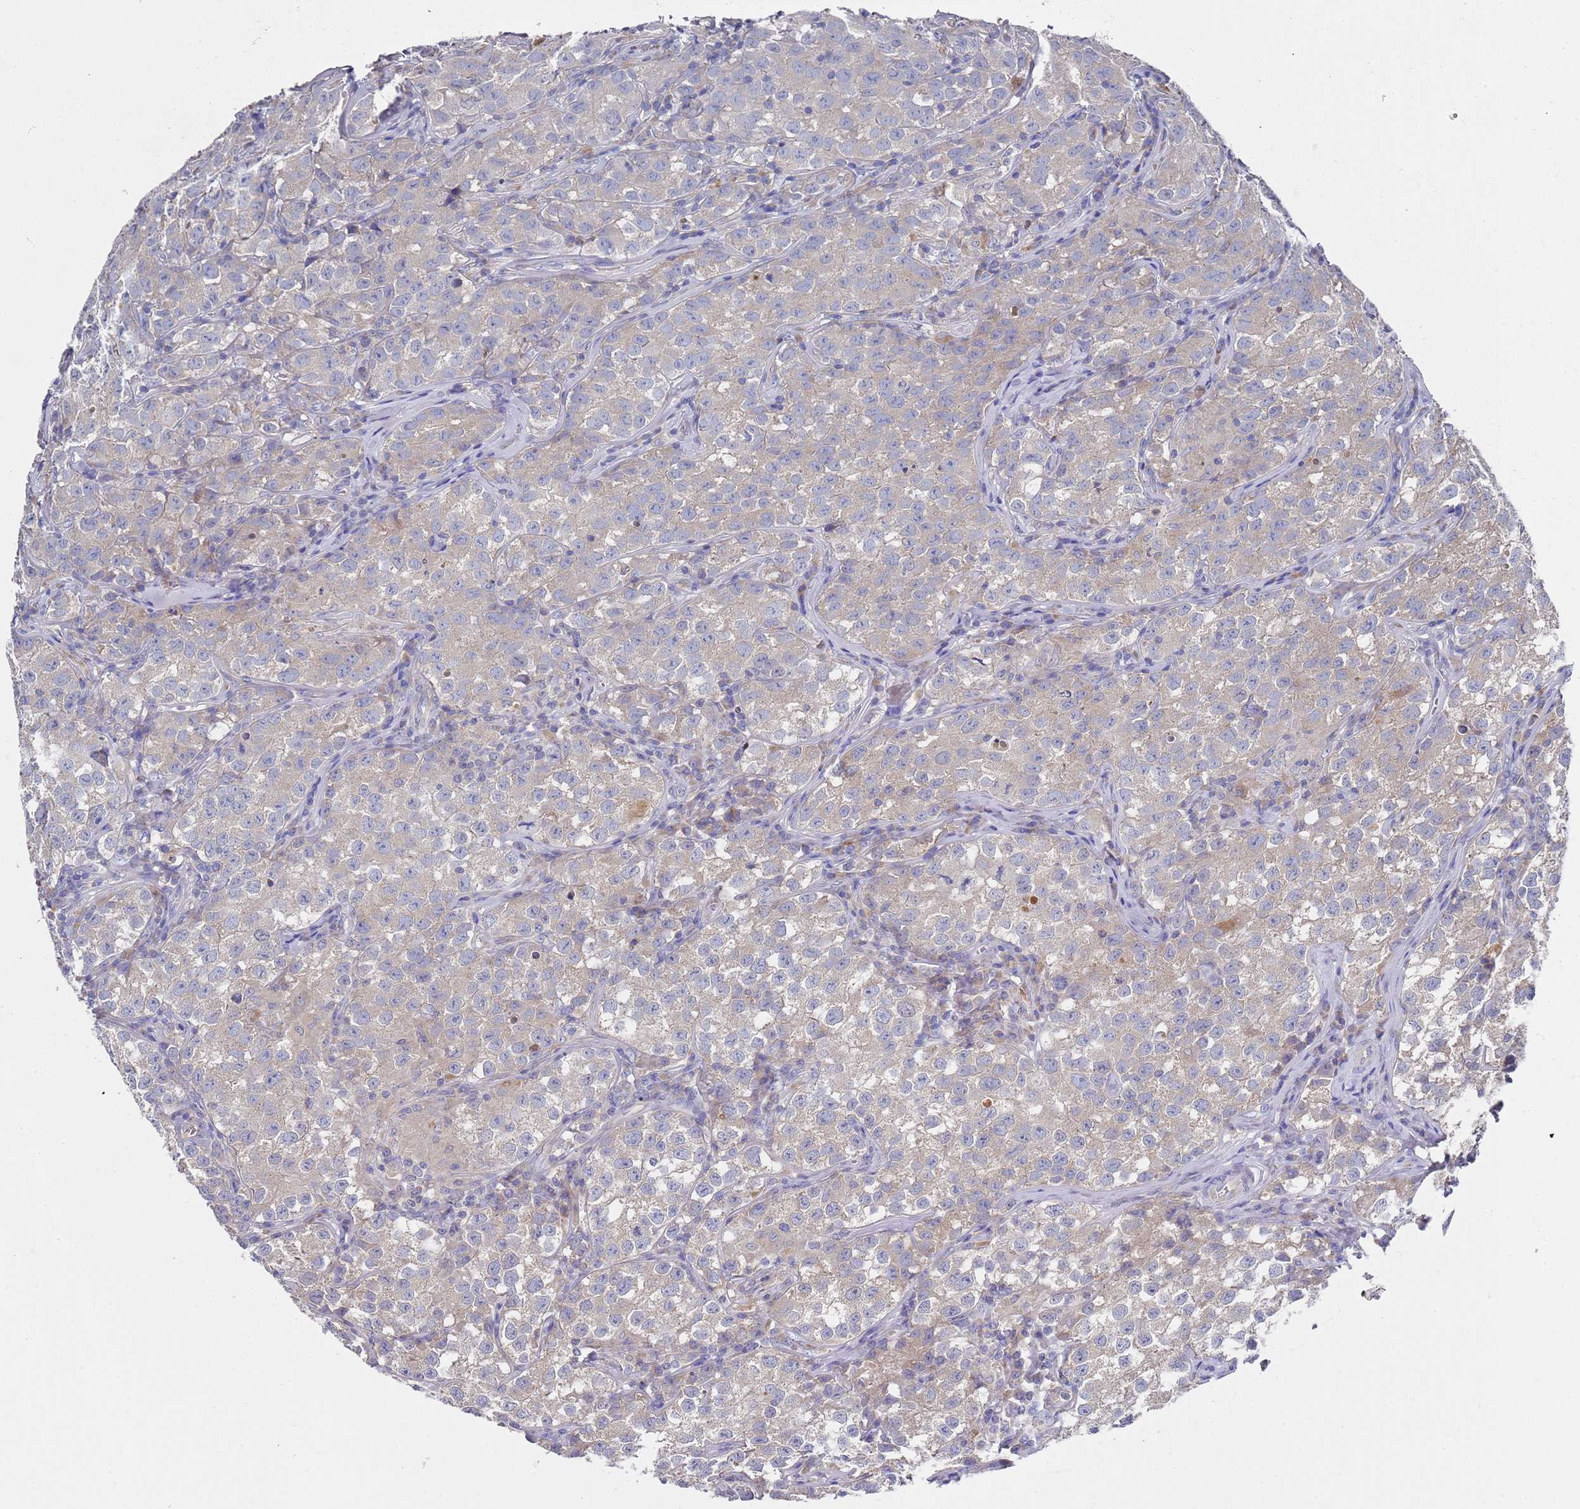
{"staining": {"intensity": "weak", "quantity": "25%-75%", "location": "cytoplasmic/membranous"}, "tissue": "testis cancer", "cell_type": "Tumor cells", "image_type": "cancer", "snomed": [{"axis": "morphology", "description": "Seminoma, NOS"}, {"axis": "morphology", "description": "Carcinoma, Embryonal, NOS"}, {"axis": "topography", "description": "Testis"}], "caption": "Human testis cancer stained for a protein (brown) exhibits weak cytoplasmic/membranous positive expression in about 25%-75% of tumor cells.", "gene": "NPEPPS", "patient": {"sex": "male", "age": 43}}